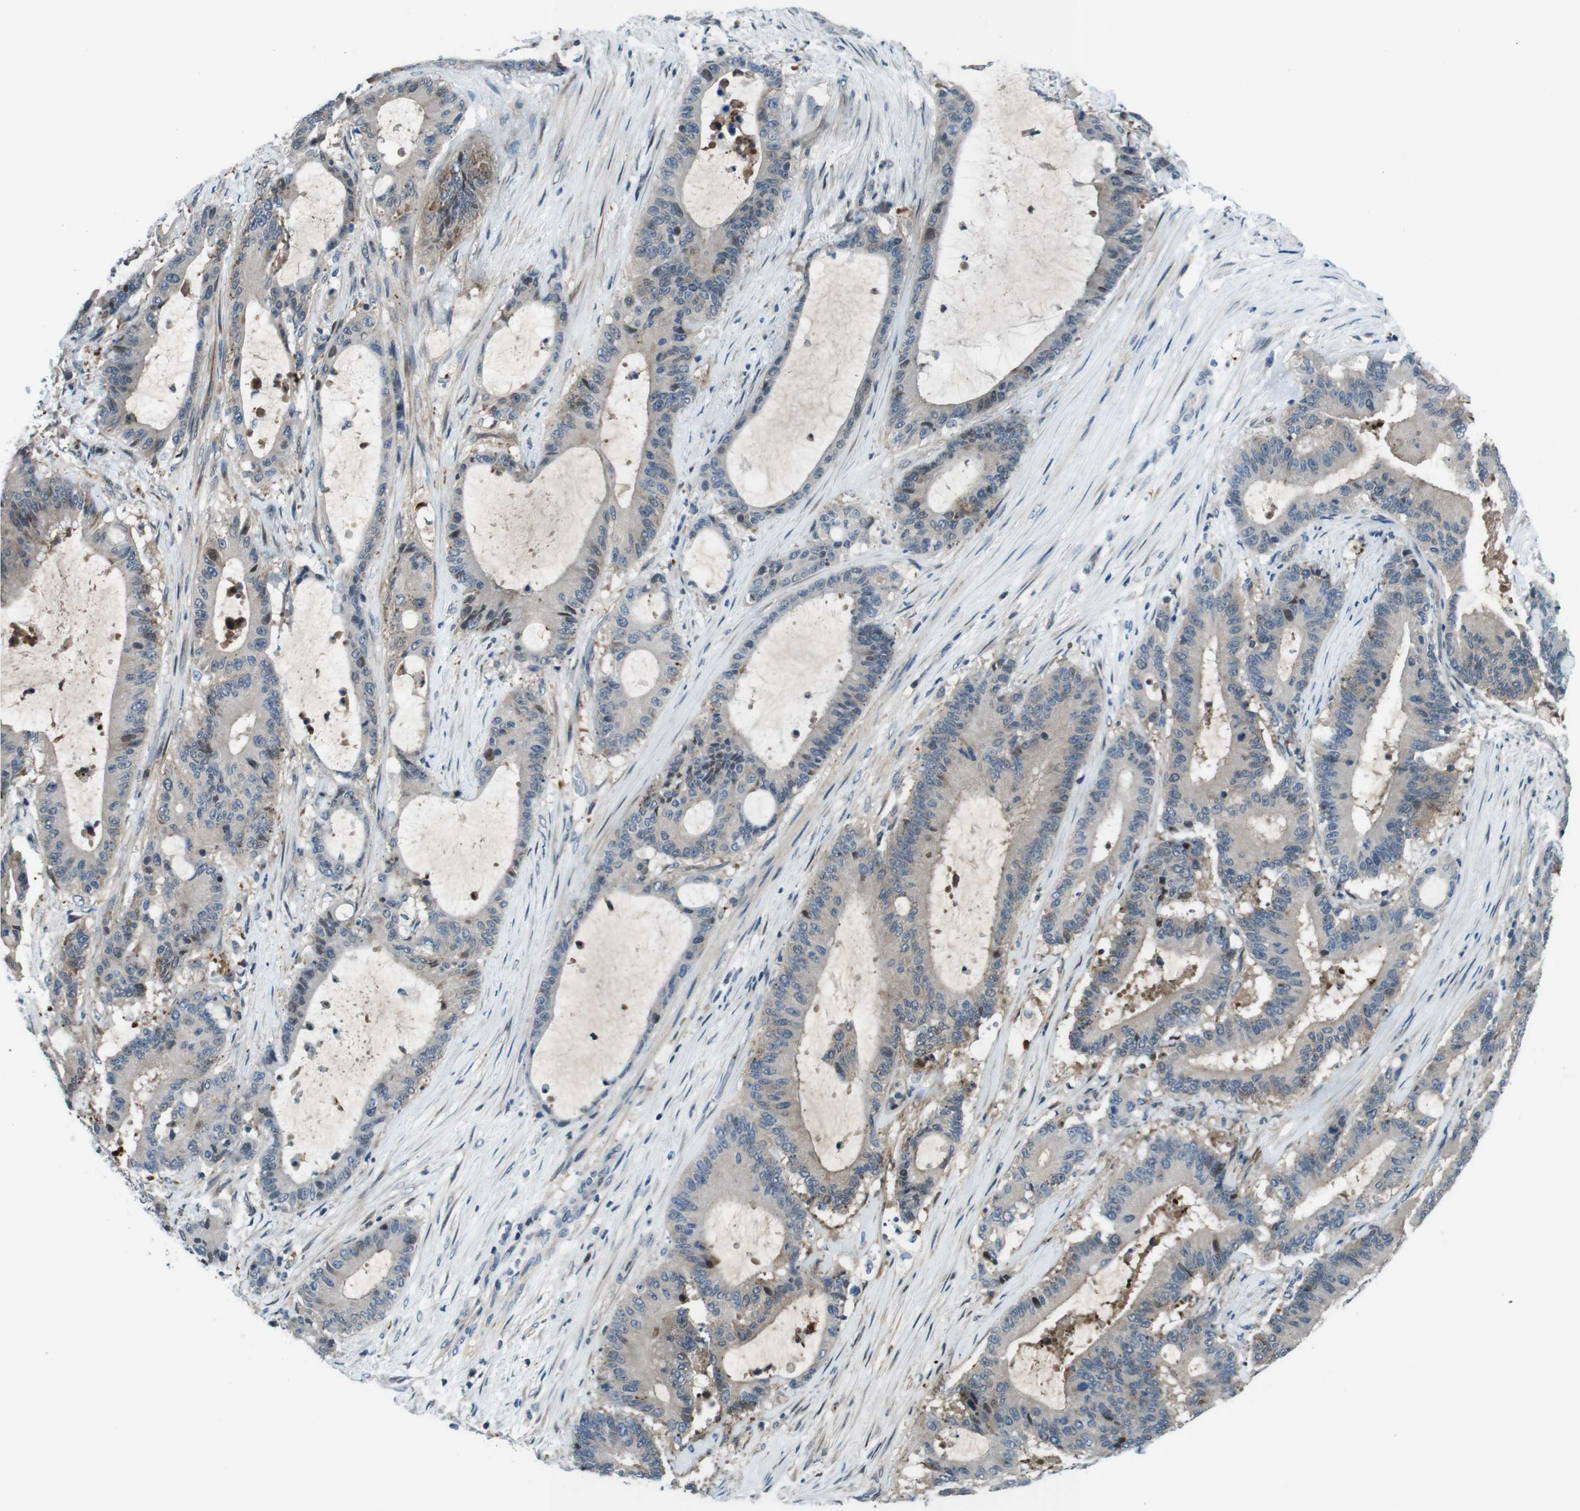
{"staining": {"intensity": "moderate", "quantity": "<25%", "location": "cytoplasmic/membranous,nuclear"}, "tissue": "liver cancer", "cell_type": "Tumor cells", "image_type": "cancer", "snomed": [{"axis": "morphology", "description": "Cholangiocarcinoma"}, {"axis": "topography", "description": "Liver"}], "caption": "IHC (DAB (3,3'-diaminobenzidine)) staining of liver cholangiocarcinoma shows moderate cytoplasmic/membranous and nuclear protein expression in about <25% of tumor cells.", "gene": "NANOS2", "patient": {"sex": "female", "age": 73}}